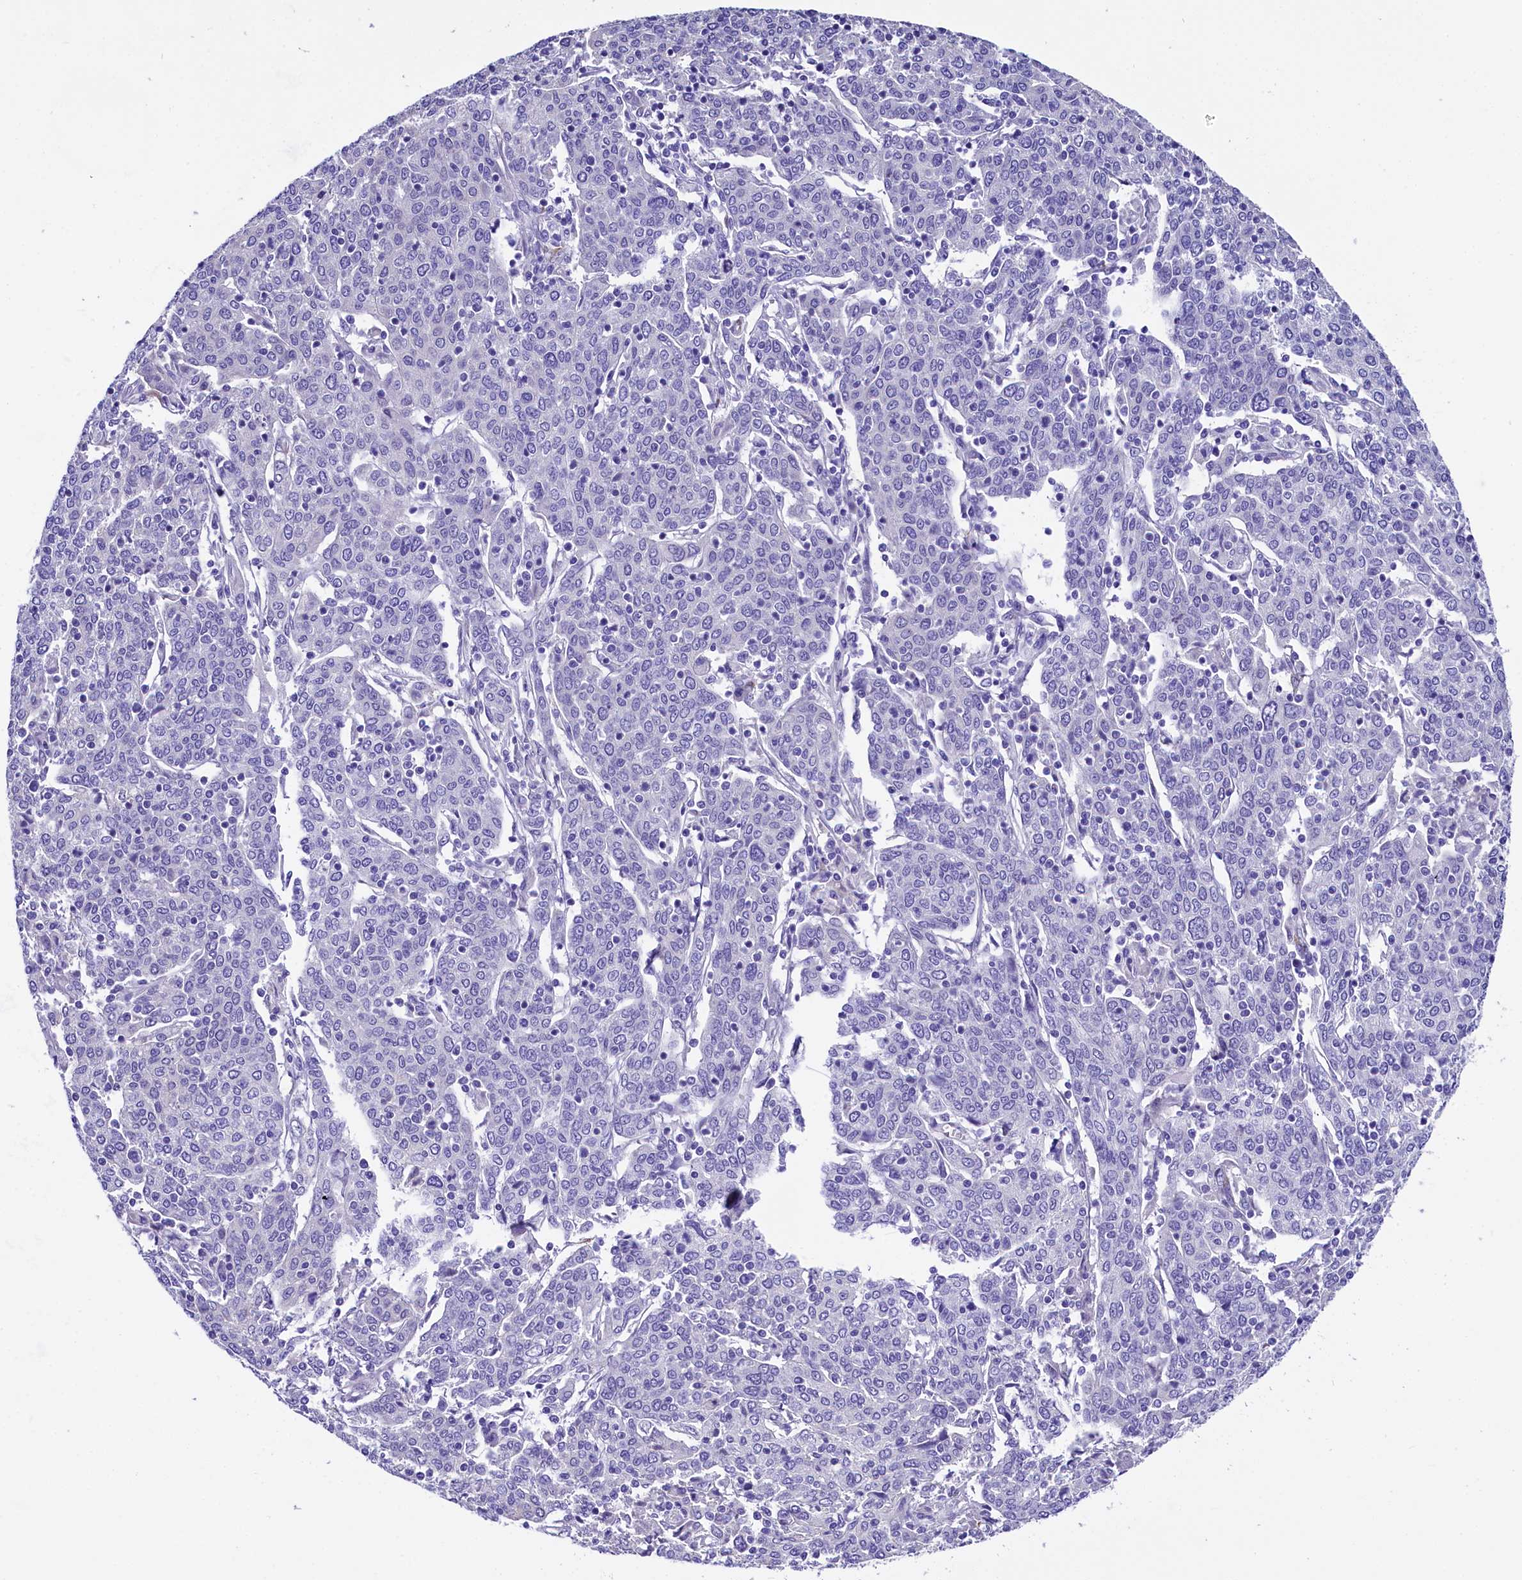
{"staining": {"intensity": "negative", "quantity": "none", "location": "none"}, "tissue": "cervical cancer", "cell_type": "Tumor cells", "image_type": "cancer", "snomed": [{"axis": "morphology", "description": "Squamous cell carcinoma, NOS"}, {"axis": "topography", "description": "Cervix"}], "caption": "A high-resolution histopathology image shows IHC staining of cervical squamous cell carcinoma, which demonstrates no significant positivity in tumor cells. The staining is performed using DAB (3,3'-diaminobenzidine) brown chromogen with nuclei counter-stained in using hematoxylin.", "gene": "SOD3", "patient": {"sex": "female", "age": 67}}